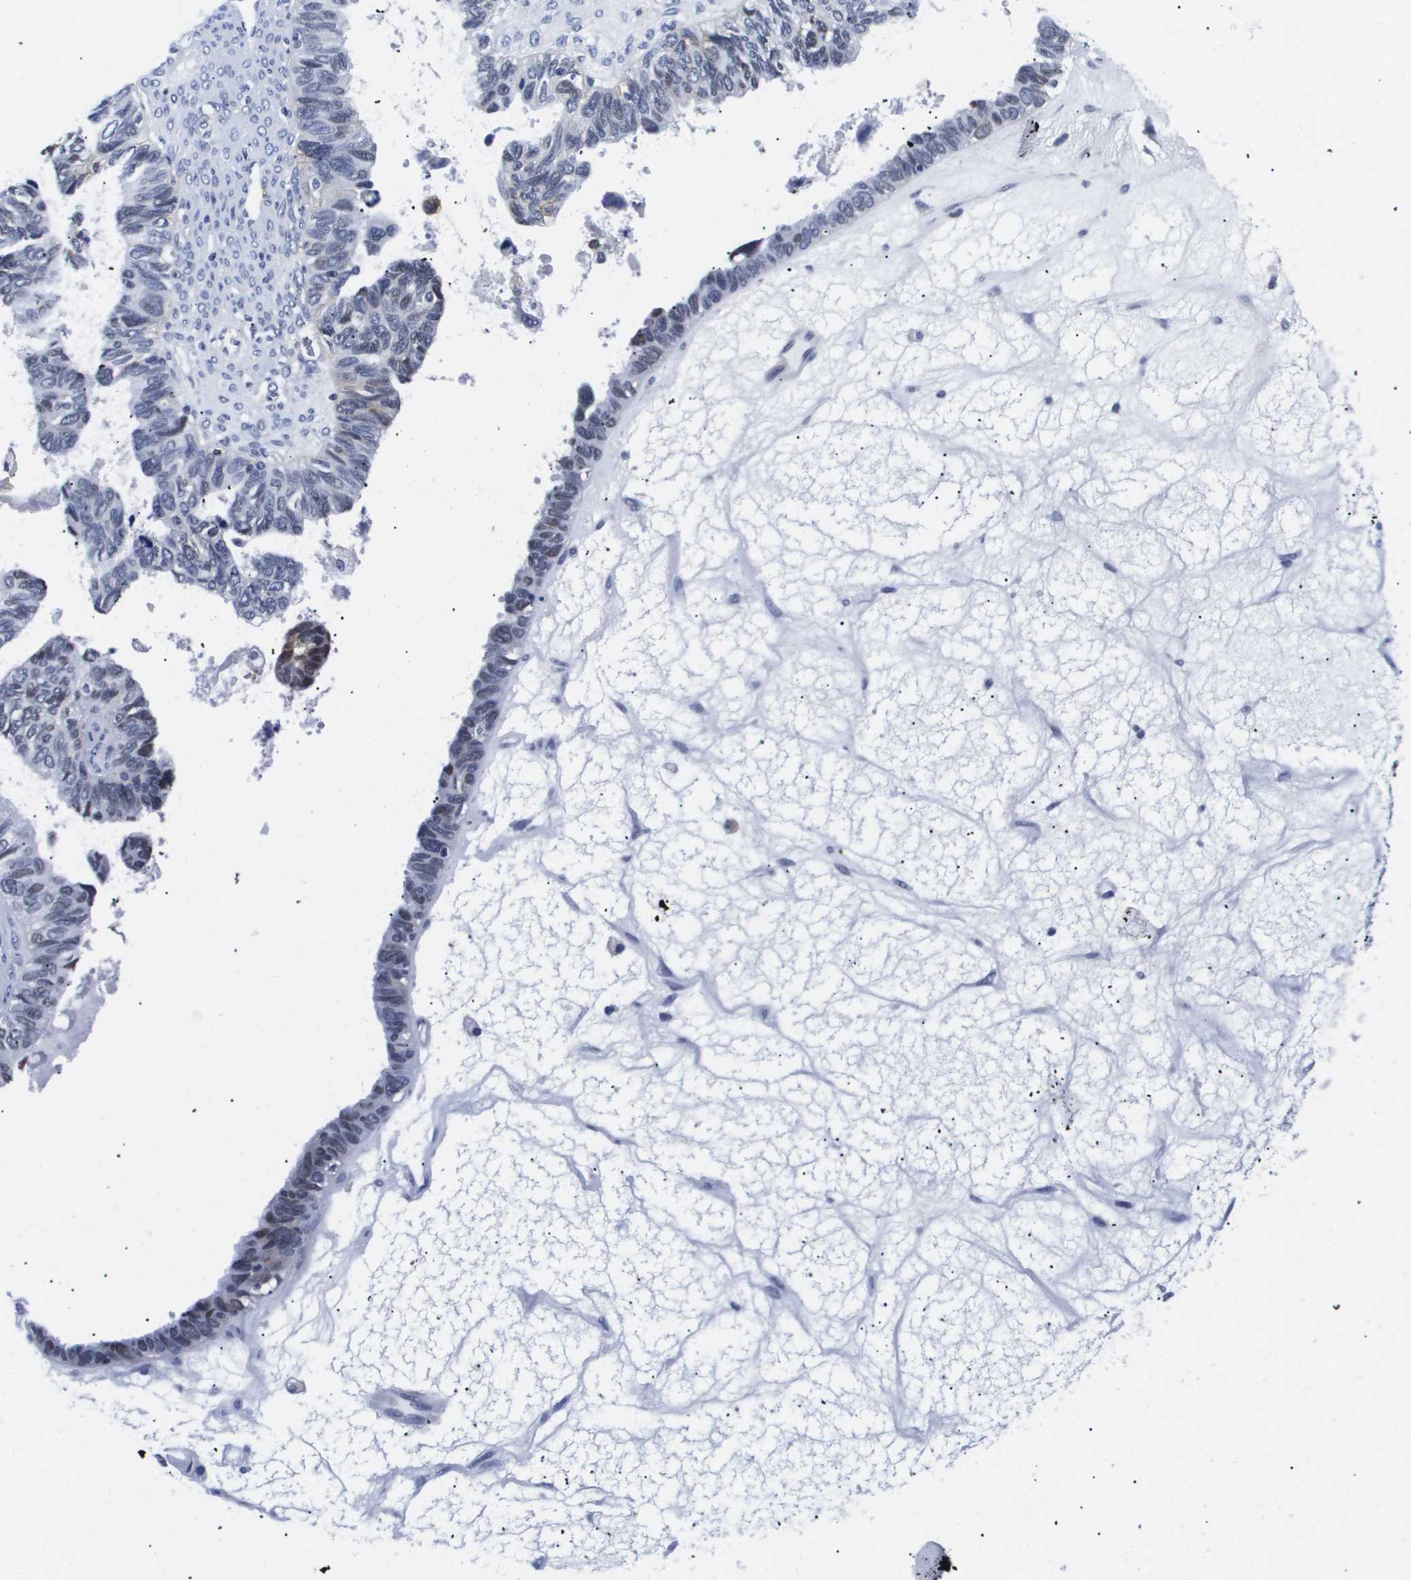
{"staining": {"intensity": "weak", "quantity": "<25%", "location": "cytoplasmic/membranous"}, "tissue": "ovarian cancer", "cell_type": "Tumor cells", "image_type": "cancer", "snomed": [{"axis": "morphology", "description": "Cystadenocarcinoma, serous, NOS"}, {"axis": "topography", "description": "Ovary"}], "caption": "Tumor cells are negative for protein expression in human serous cystadenocarcinoma (ovarian).", "gene": "SHD", "patient": {"sex": "female", "age": 79}}